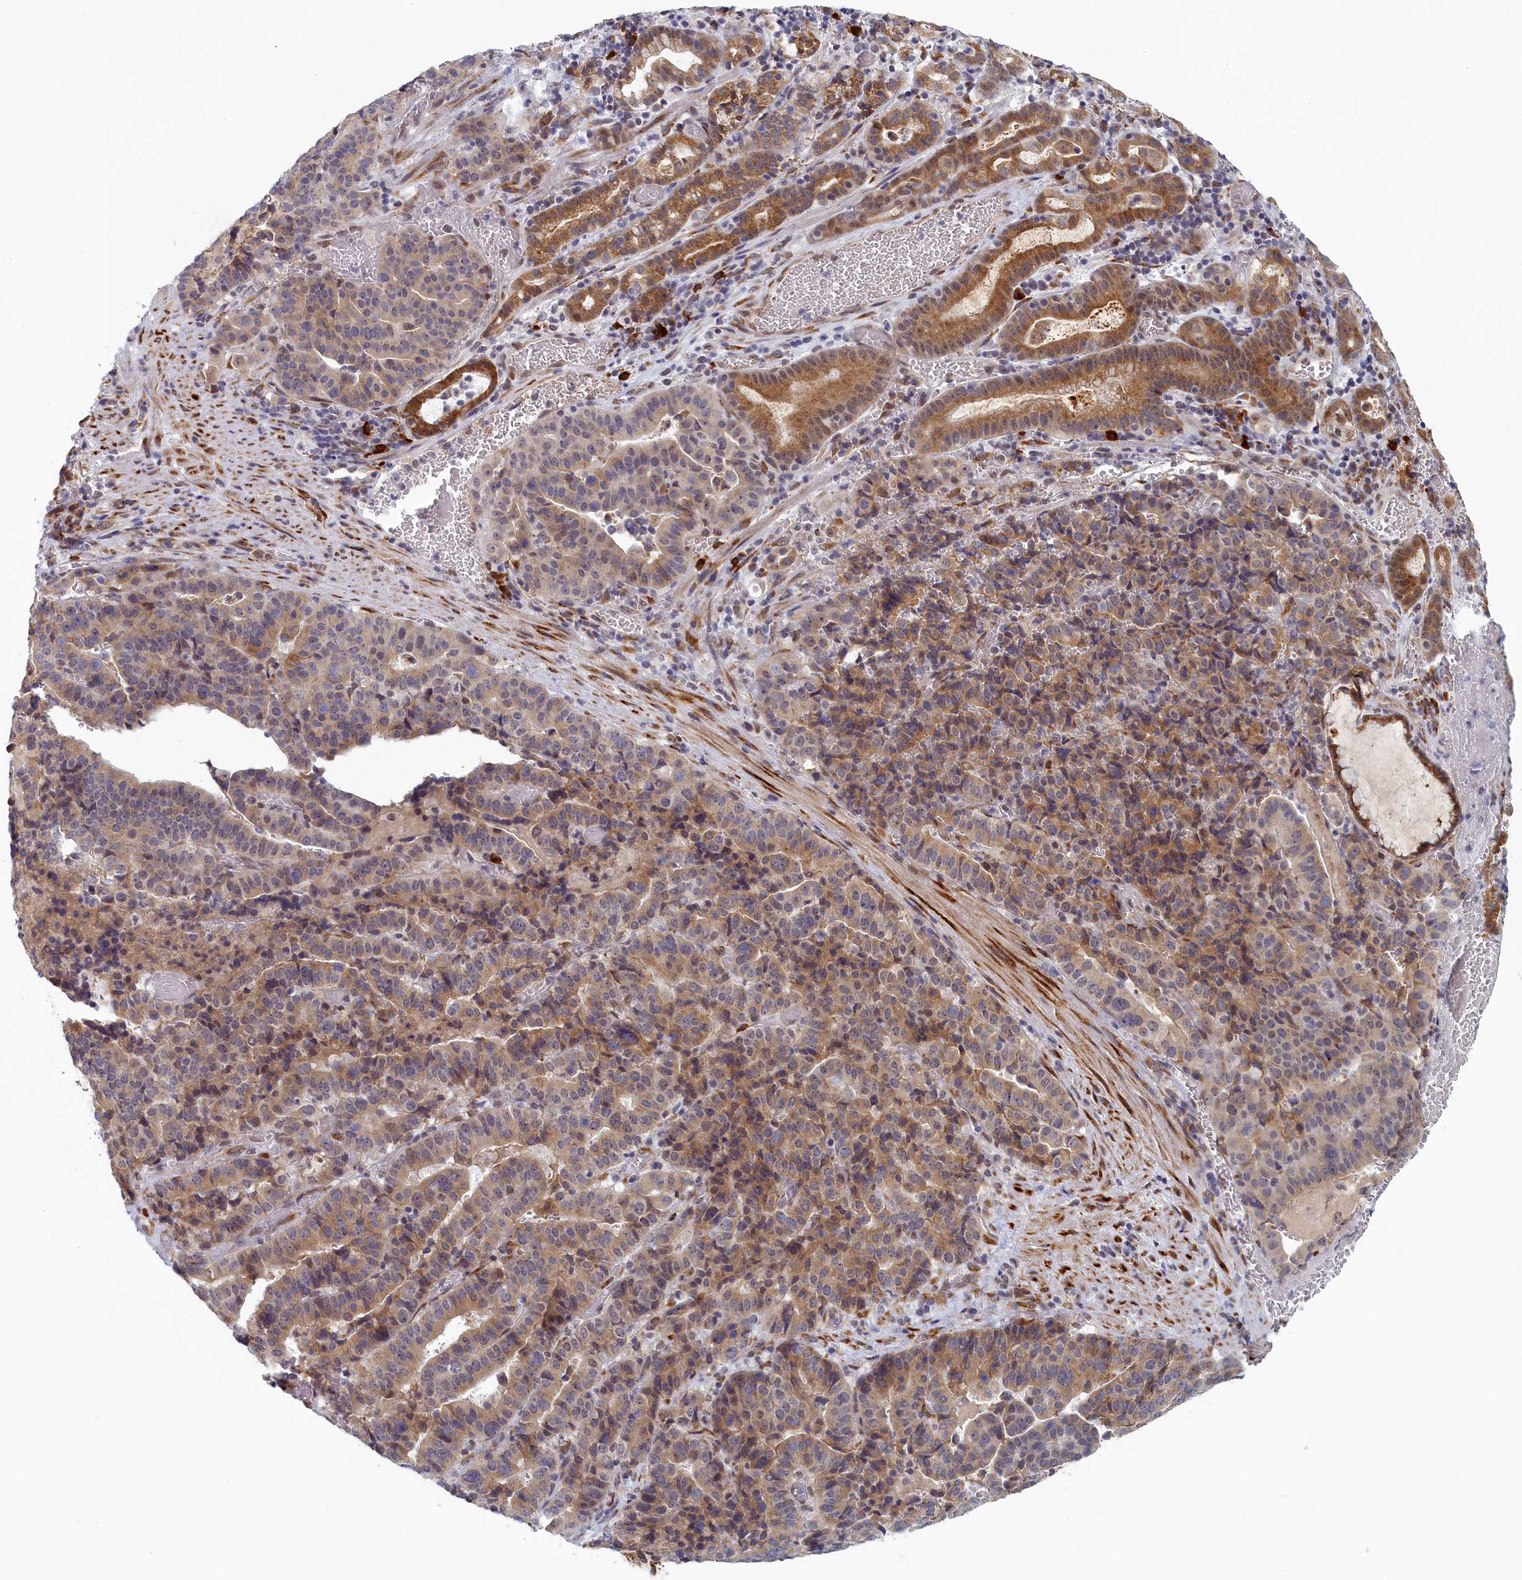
{"staining": {"intensity": "moderate", "quantity": "25%-75%", "location": "cytoplasmic/membranous"}, "tissue": "stomach cancer", "cell_type": "Tumor cells", "image_type": "cancer", "snomed": [{"axis": "morphology", "description": "Adenocarcinoma, NOS"}, {"axis": "topography", "description": "Stomach"}], "caption": "Stomach cancer (adenocarcinoma) tissue shows moderate cytoplasmic/membranous expression in approximately 25%-75% of tumor cells", "gene": "DNAJC17", "patient": {"sex": "male", "age": 48}}